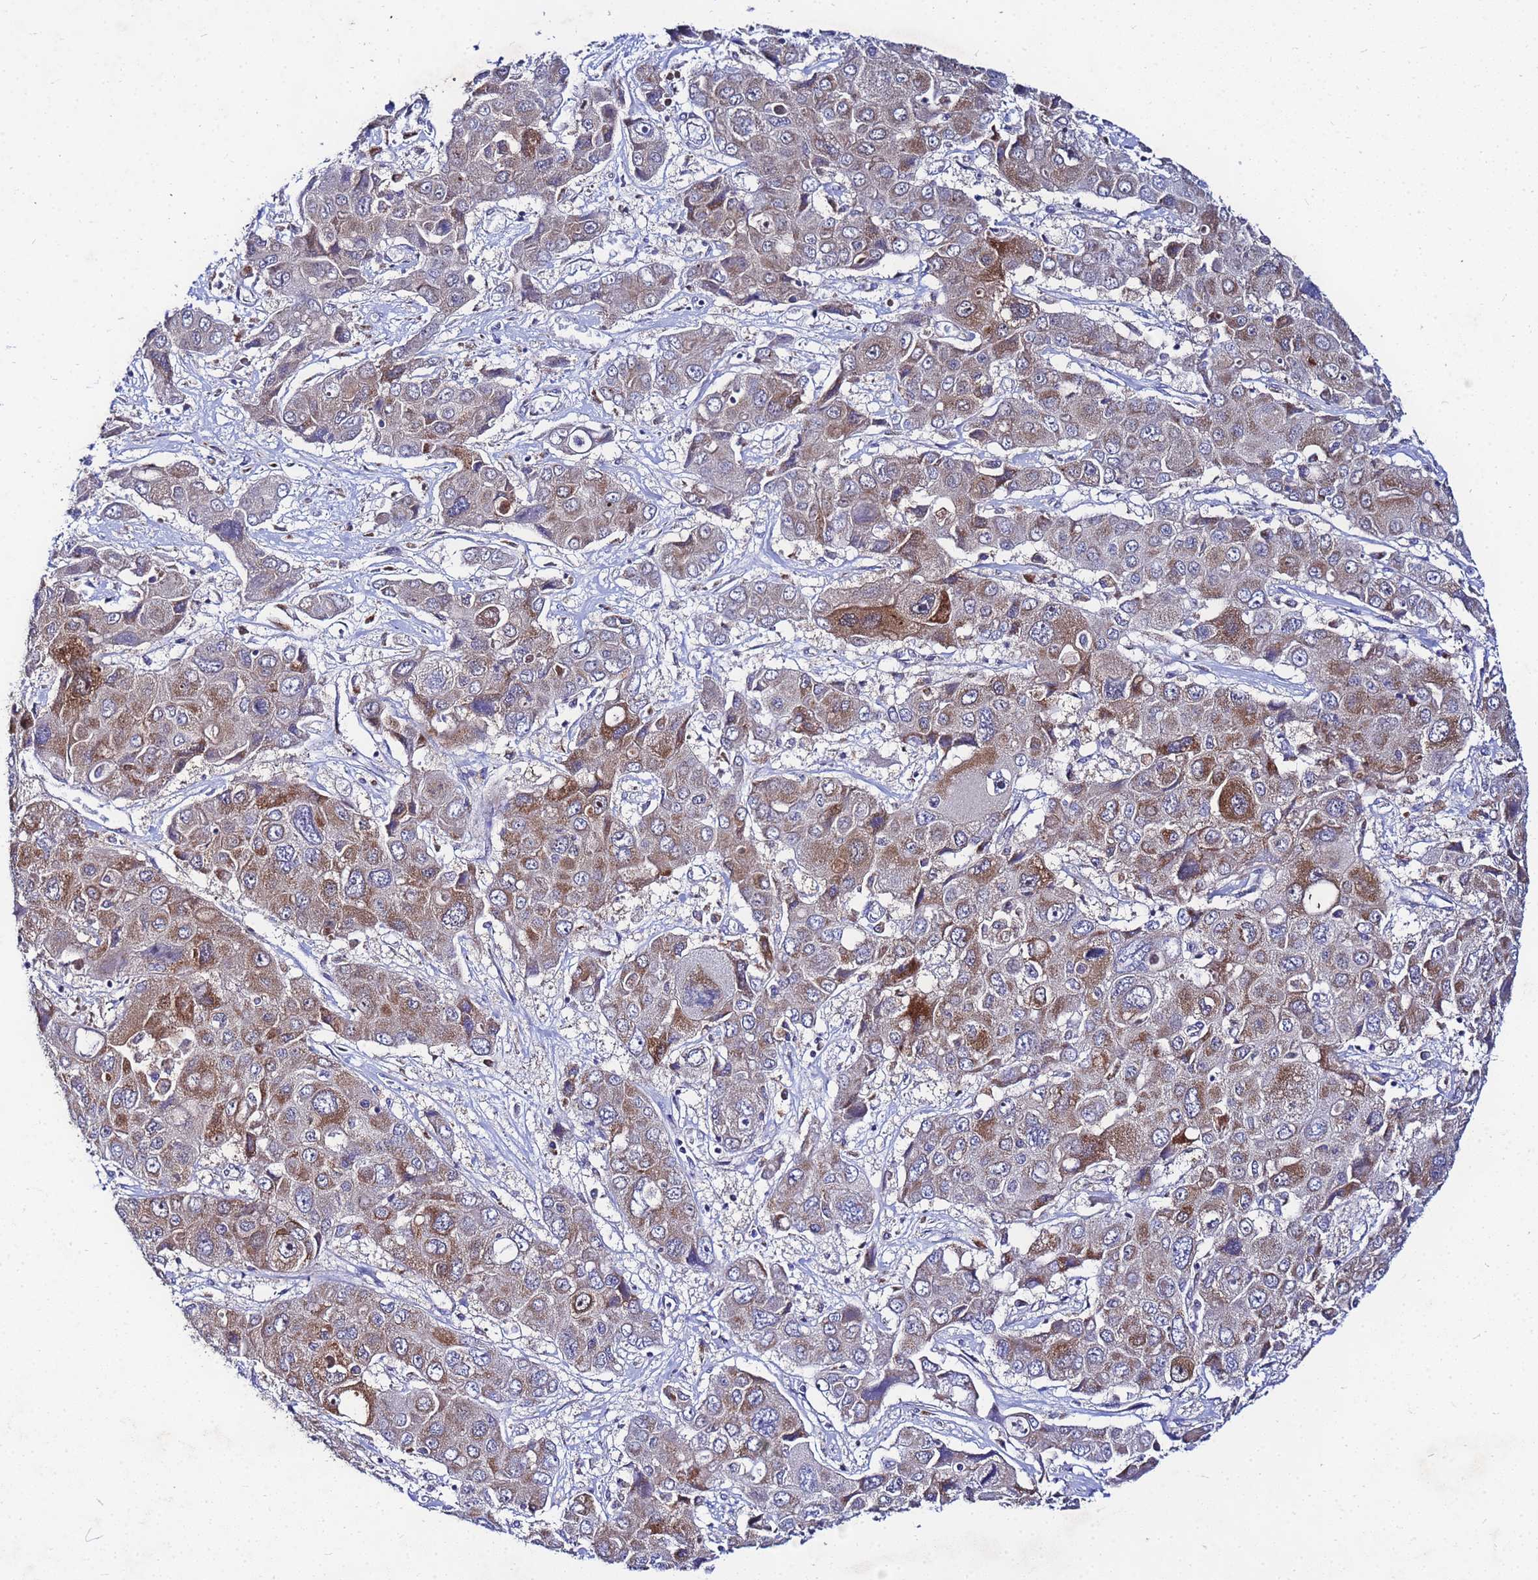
{"staining": {"intensity": "moderate", "quantity": "25%-75%", "location": "cytoplasmic/membranous"}, "tissue": "liver cancer", "cell_type": "Tumor cells", "image_type": "cancer", "snomed": [{"axis": "morphology", "description": "Cholangiocarcinoma"}, {"axis": "topography", "description": "Liver"}], "caption": "Tumor cells display moderate cytoplasmic/membranous expression in approximately 25%-75% of cells in liver cholangiocarcinoma.", "gene": "FAHD2A", "patient": {"sex": "male", "age": 67}}